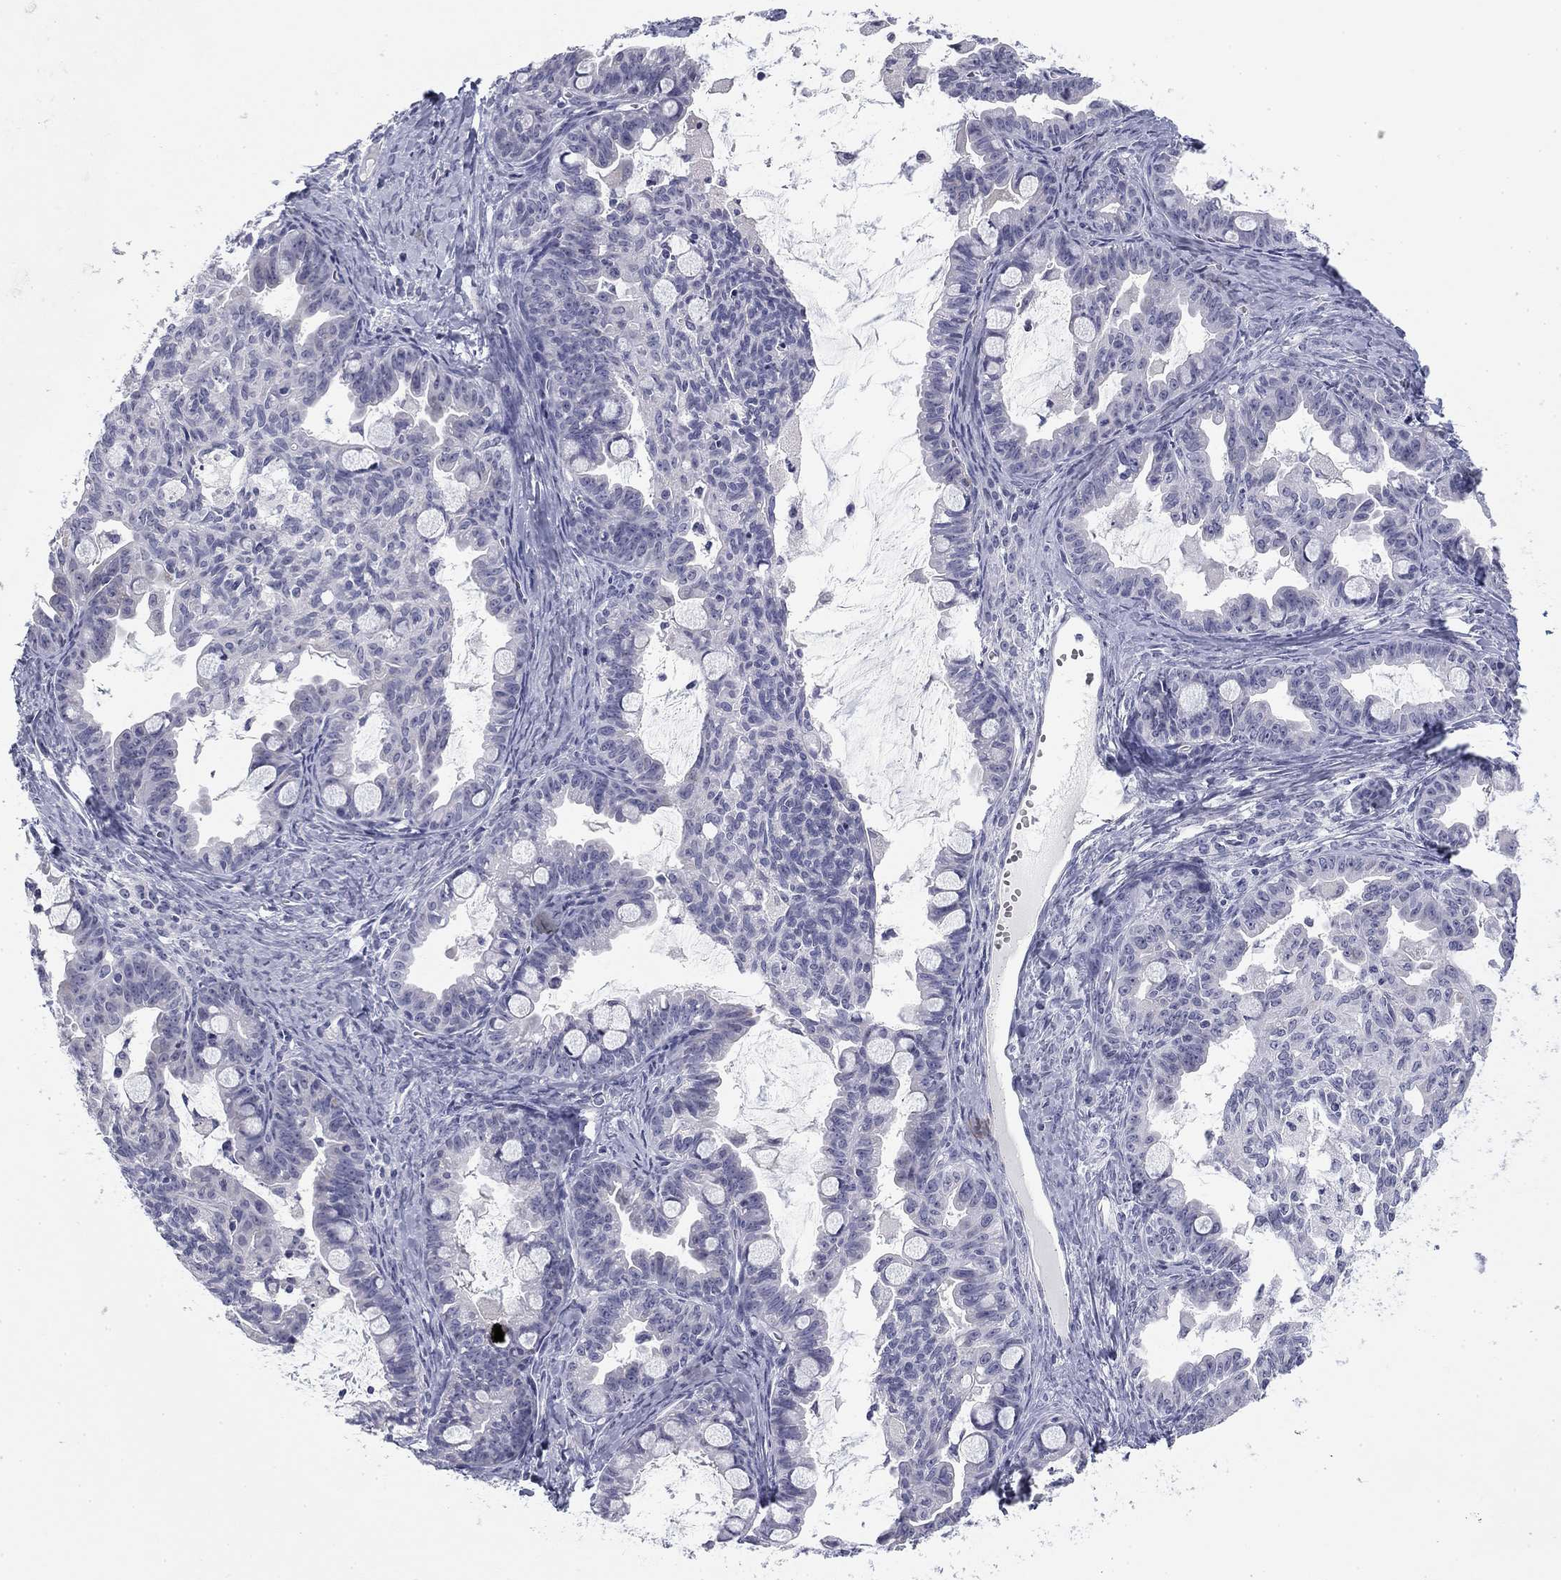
{"staining": {"intensity": "negative", "quantity": "none", "location": "none"}, "tissue": "ovarian cancer", "cell_type": "Tumor cells", "image_type": "cancer", "snomed": [{"axis": "morphology", "description": "Cystadenocarcinoma, mucinous, NOS"}, {"axis": "topography", "description": "Ovary"}], "caption": "Ovarian mucinous cystadenocarcinoma stained for a protein using immunohistochemistry (IHC) exhibits no expression tumor cells.", "gene": "PRPH", "patient": {"sex": "female", "age": 63}}